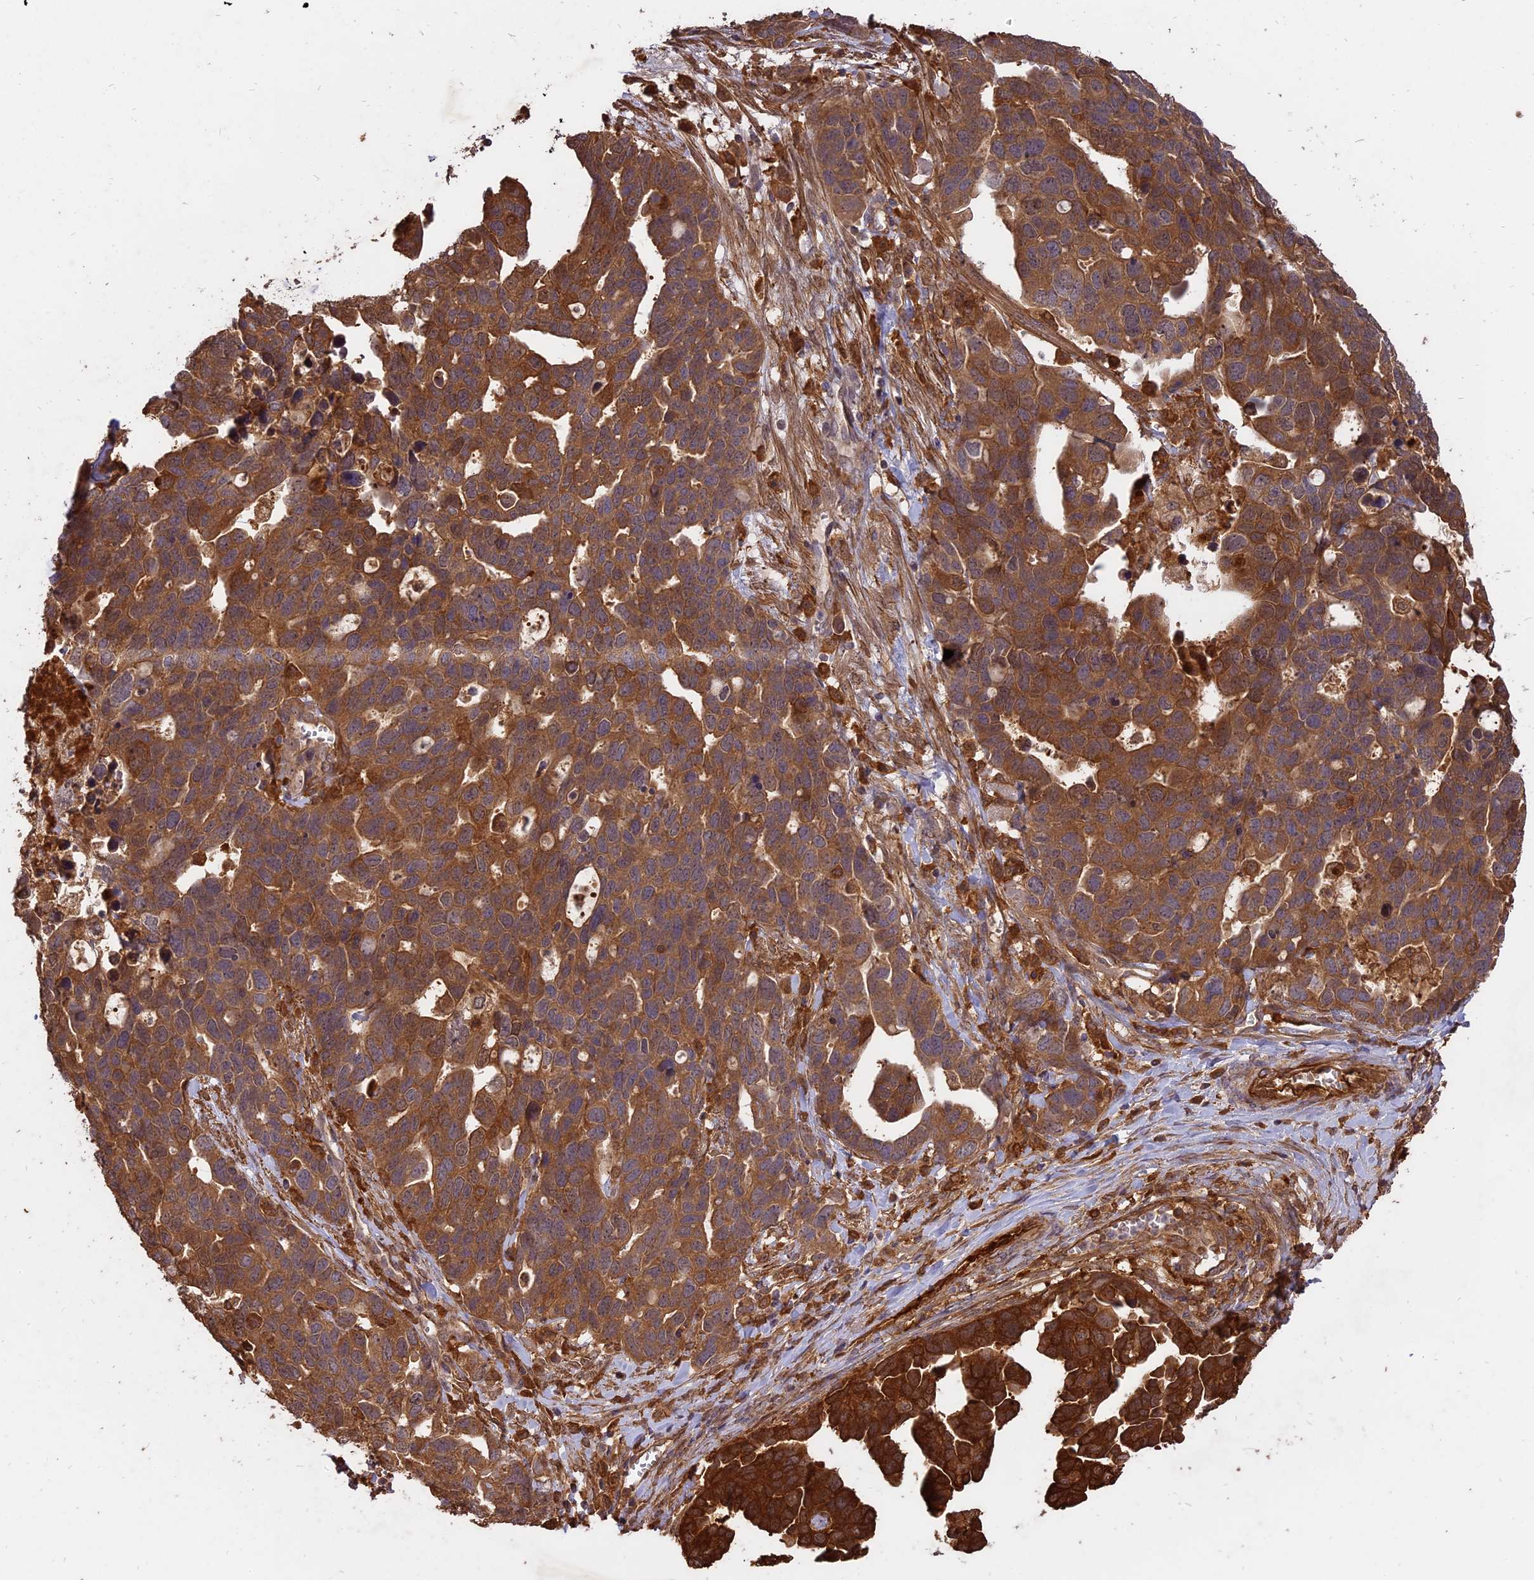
{"staining": {"intensity": "strong", "quantity": ">75%", "location": "cytoplasmic/membranous"}, "tissue": "ovarian cancer", "cell_type": "Tumor cells", "image_type": "cancer", "snomed": [{"axis": "morphology", "description": "Cystadenocarcinoma, serous, NOS"}, {"axis": "topography", "description": "Ovary"}], "caption": "Protein expression analysis of human serous cystadenocarcinoma (ovarian) reveals strong cytoplasmic/membranous staining in about >75% of tumor cells.", "gene": "SAC3D1", "patient": {"sex": "female", "age": 54}}